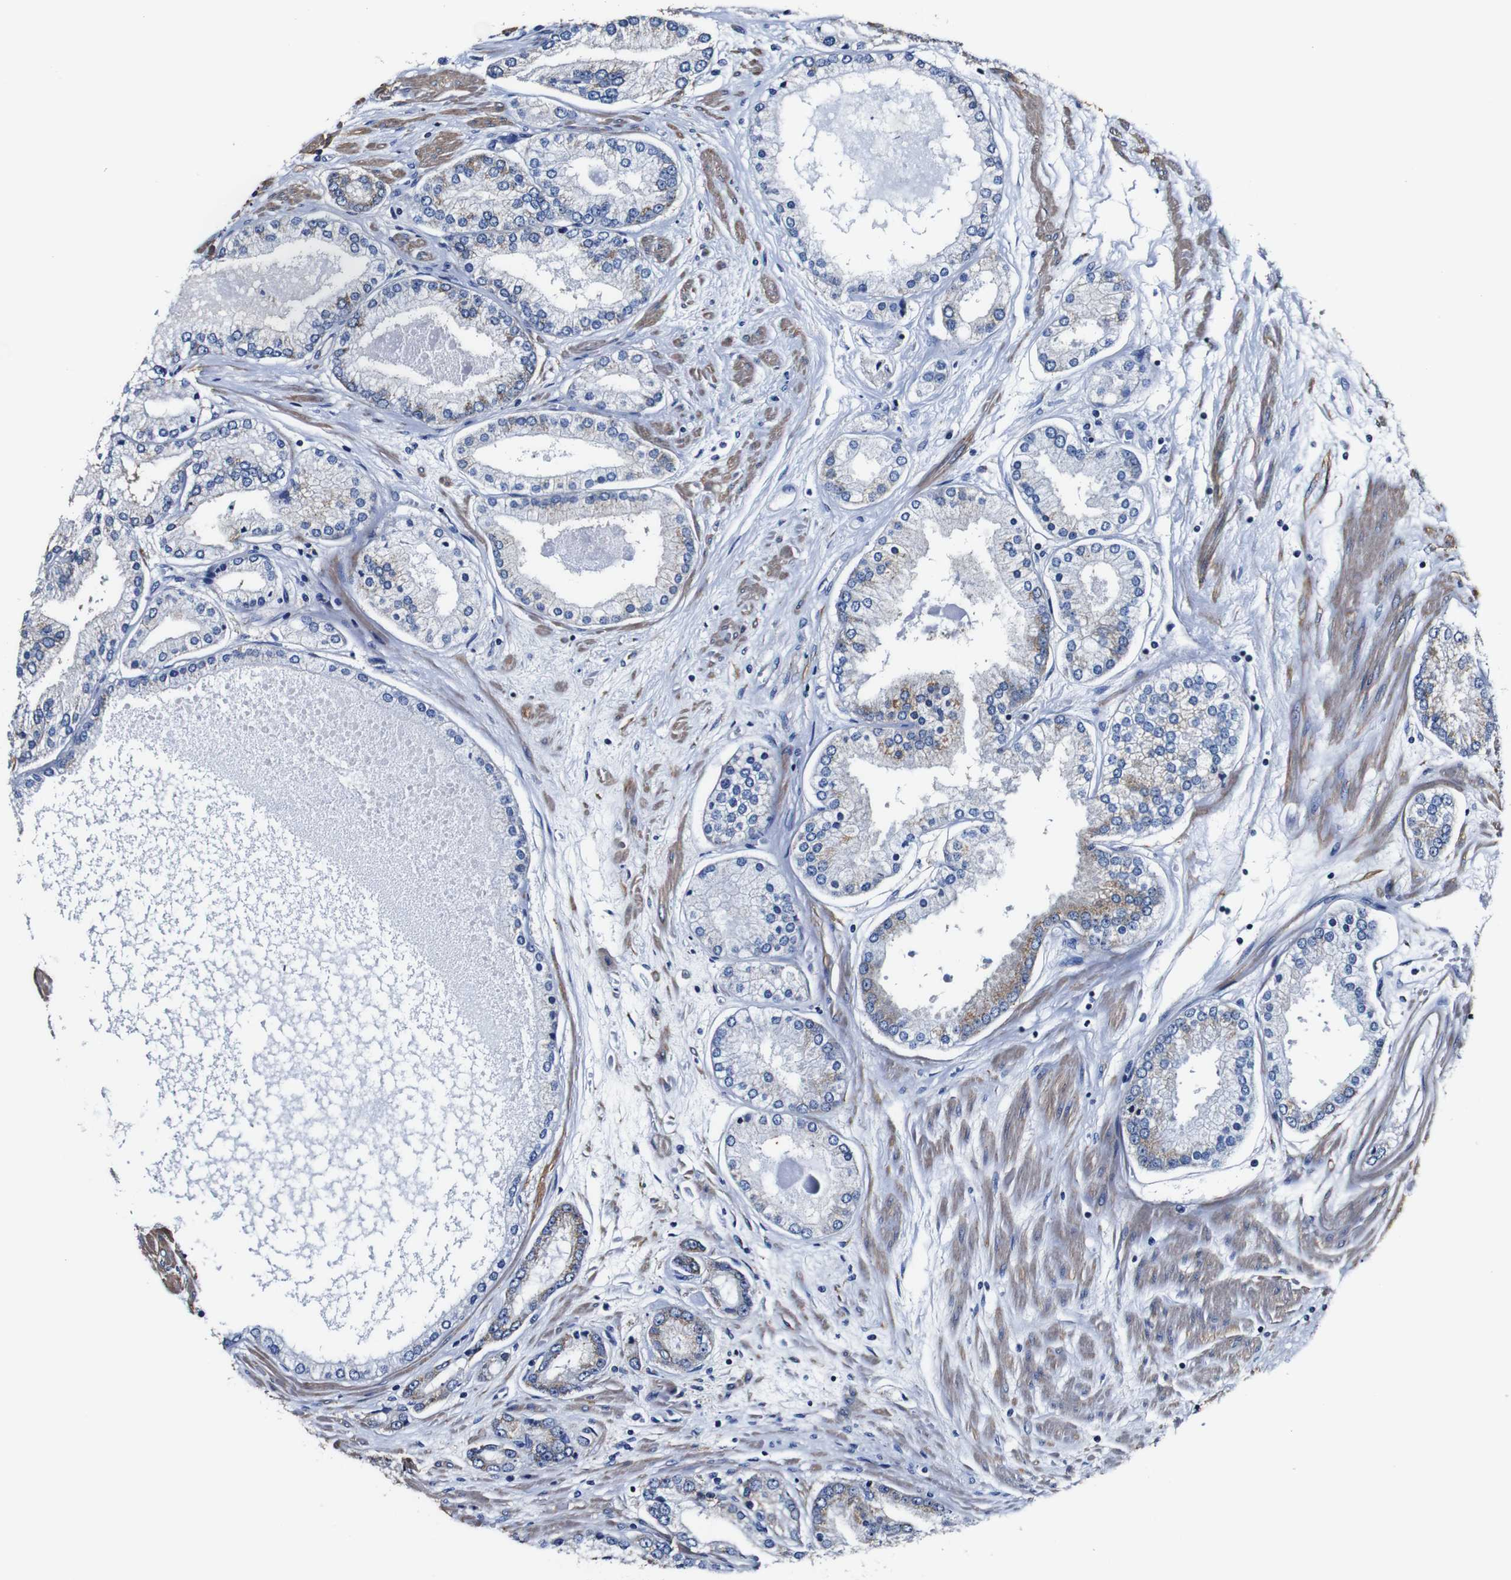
{"staining": {"intensity": "moderate", "quantity": "25%-75%", "location": "cytoplasmic/membranous"}, "tissue": "prostate cancer", "cell_type": "Tumor cells", "image_type": "cancer", "snomed": [{"axis": "morphology", "description": "Adenocarcinoma, High grade"}, {"axis": "topography", "description": "Prostate"}], "caption": "This histopathology image exhibits immunohistochemistry (IHC) staining of high-grade adenocarcinoma (prostate), with medium moderate cytoplasmic/membranous positivity in about 25%-75% of tumor cells.", "gene": "PDCD6IP", "patient": {"sex": "male", "age": 59}}